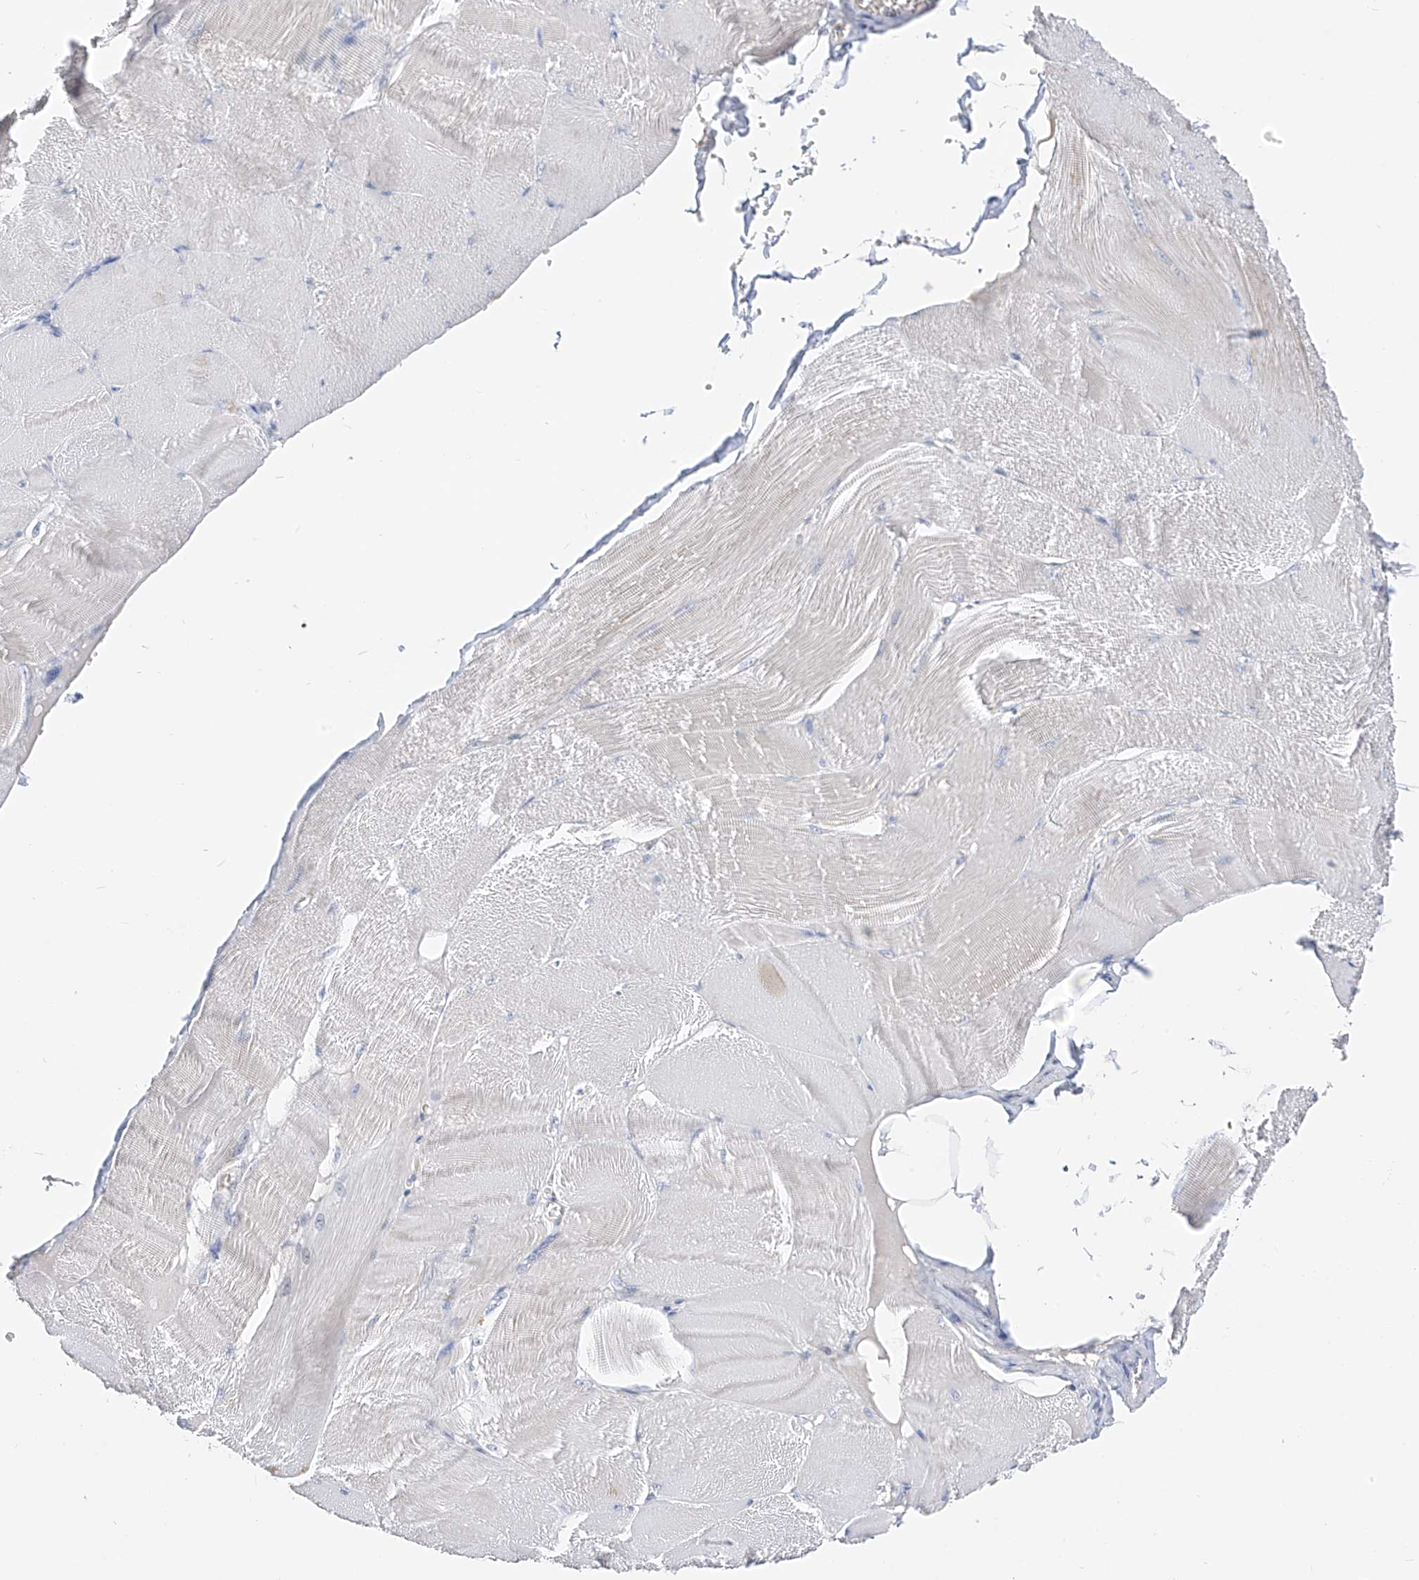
{"staining": {"intensity": "weak", "quantity": "<25%", "location": "cytoplasmic/membranous"}, "tissue": "skeletal muscle", "cell_type": "Myocytes", "image_type": "normal", "snomed": [{"axis": "morphology", "description": "Normal tissue, NOS"}, {"axis": "morphology", "description": "Basal cell carcinoma"}, {"axis": "topography", "description": "Skeletal muscle"}], "caption": "High power microscopy histopathology image of an immunohistochemistry histopathology image of benign skeletal muscle, revealing no significant positivity in myocytes. Nuclei are stained in blue.", "gene": "RASA2", "patient": {"sex": "female", "age": 64}}